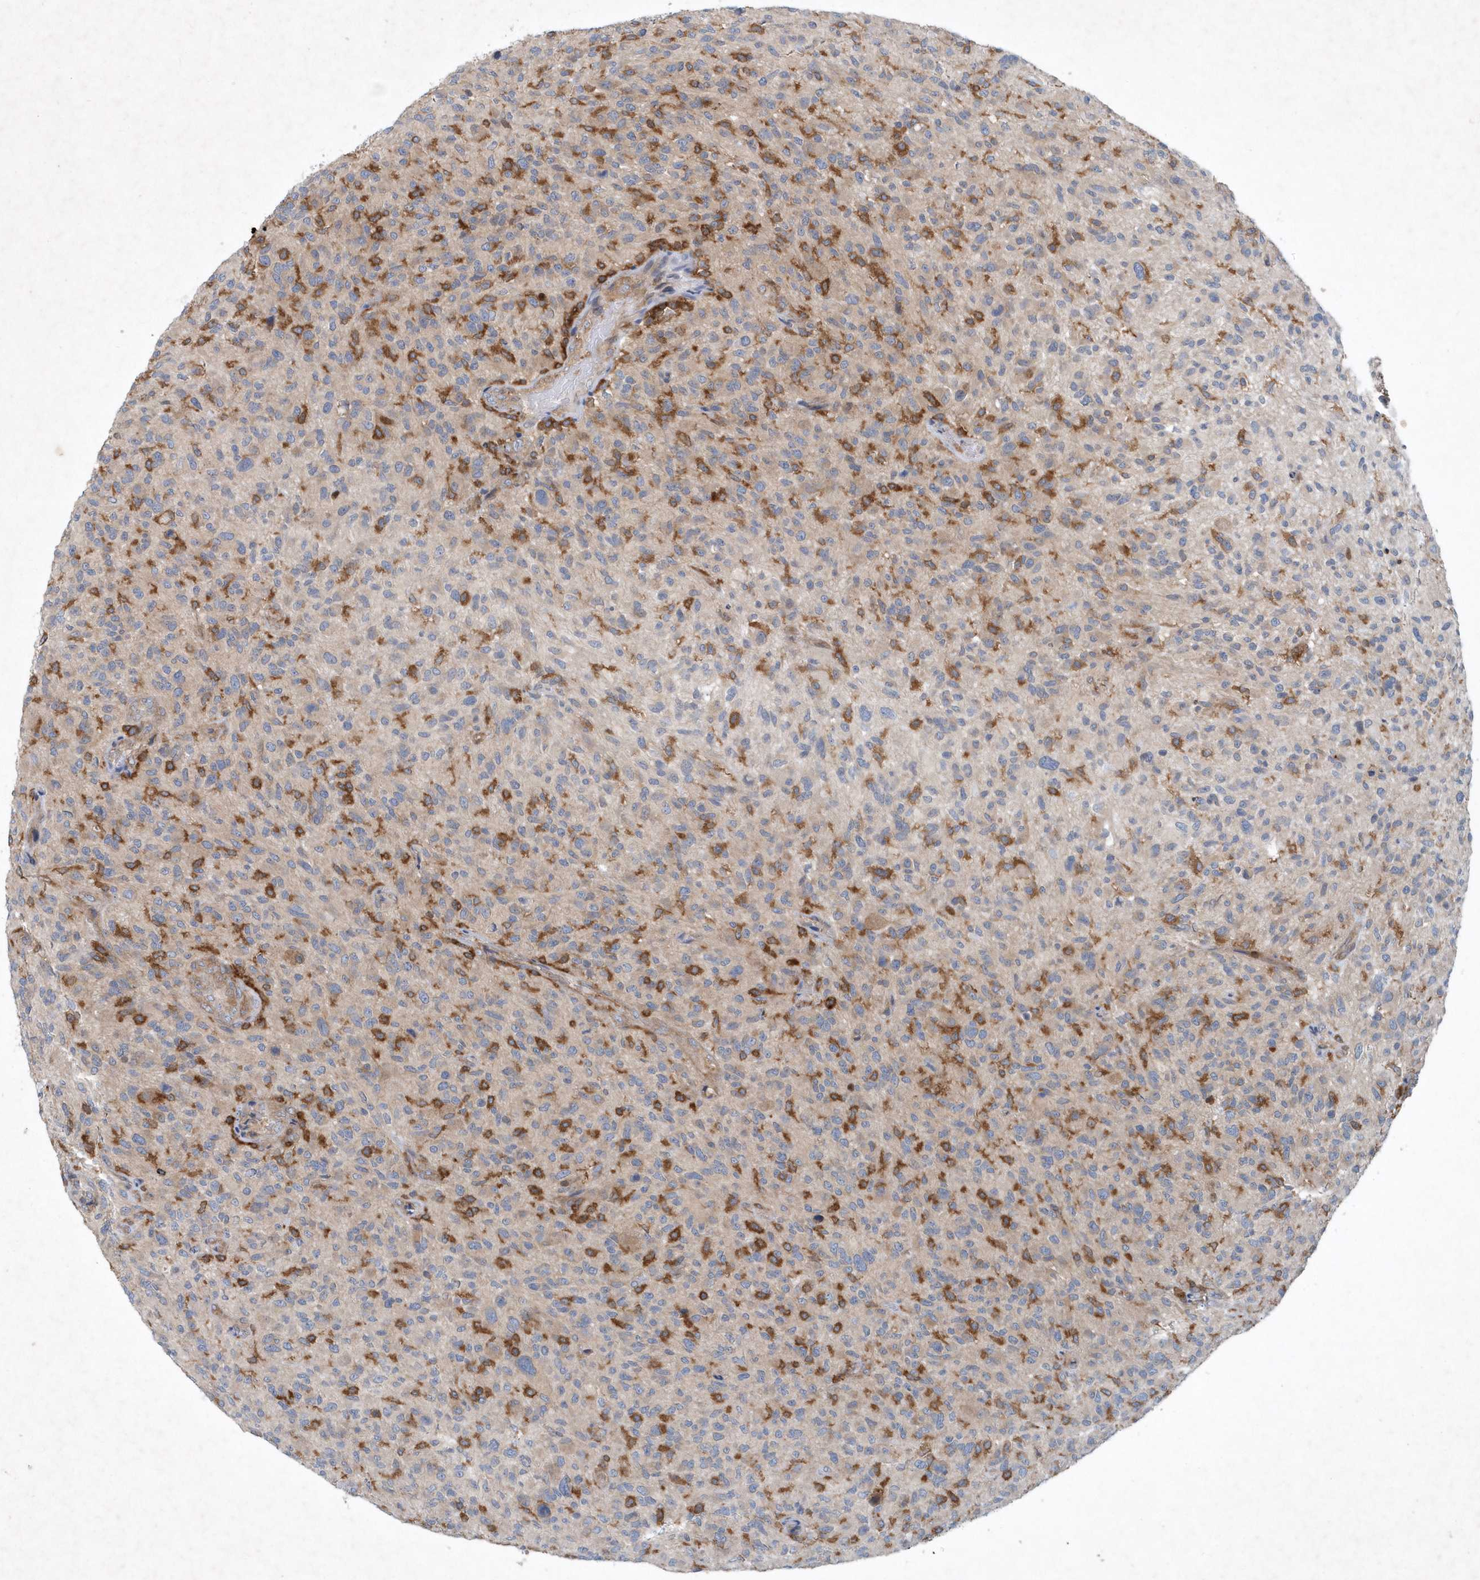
{"staining": {"intensity": "negative", "quantity": "none", "location": "none"}, "tissue": "glioma", "cell_type": "Tumor cells", "image_type": "cancer", "snomed": [{"axis": "morphology", "description": "Glioma, malignant, High grade"}, {"axis": "topography", "description": "Brain"}], "caption": "A photomicrograph of human malignant glioma (high-grade) is negative for staining in tumor cells.", "gene": "P2RY10", "patient": {"sex": "male", "age": 47}}